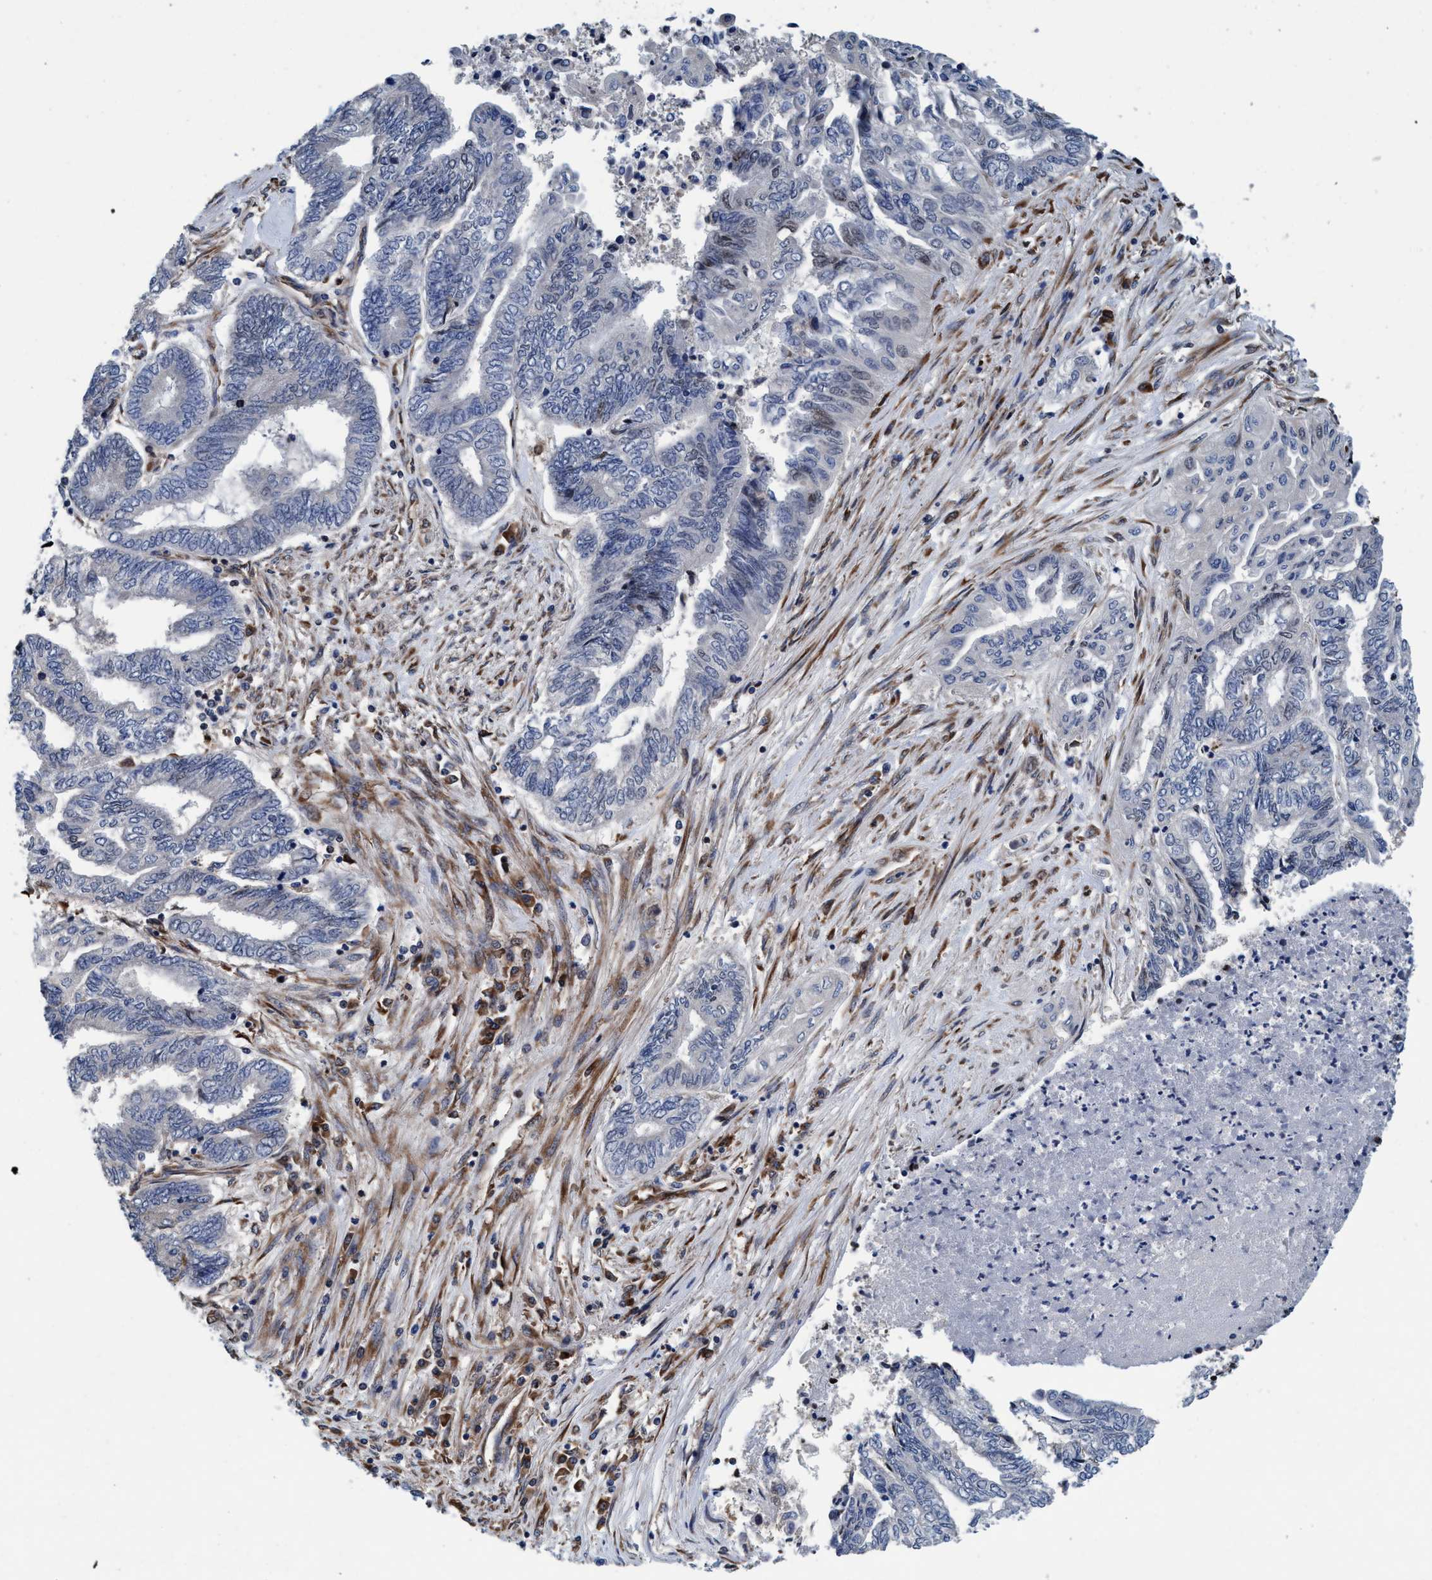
{"staining": {"intensity": "negative", "quantity": "none", "location": "none"}, "tissue": "endometrial cancer", "cell_type": "Tumor cells", "image_type": "cancer", "snomed": [{"axis": "morphology", "description": "Adenocarcinoma, NOS"}, {"axis": "topography", "description": "Uterus"}, {"axis": "topography", "description": "Endometrium"}], "caption": "Tumor cells show no significant protein expression in endometrial cancer (adenocarcinoma).", "gene": "ENDOG", "patient": {"sex": "female", "age": 70}}